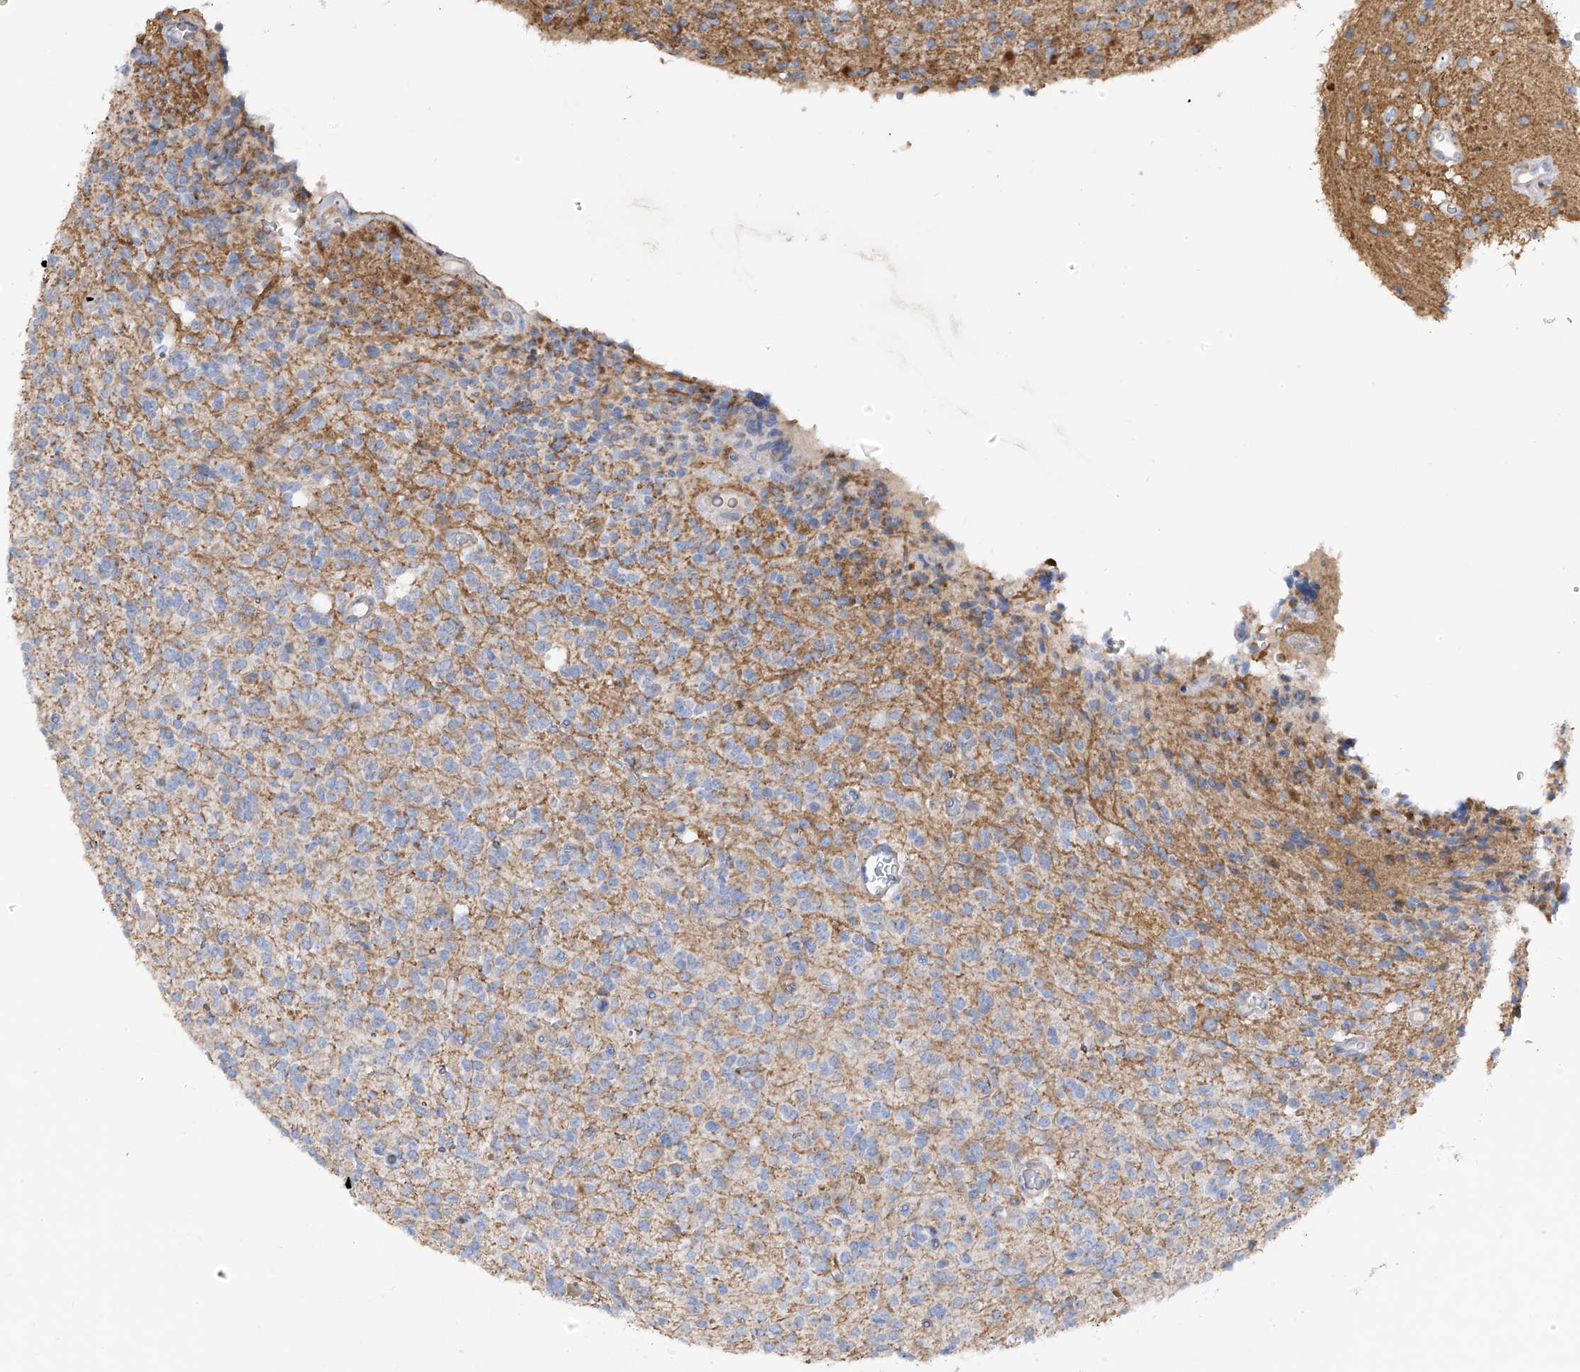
{"staining": {"intensity": "negative", "quantity": "none", "location": "none"}, "tissue": "glioma", "cell_type": "Tumor cells", "image_type": "cancer", "snomed": [{"axis": "morphology", "description": "Glioma, malignant, High grade"}, {"axis": "topography", "description": "Brain"}], "caption": "Tumor cells show no significant protein staining in glioma.", "gene": "GALNTL6", "patient": {"sex": "male", "age": 34}}